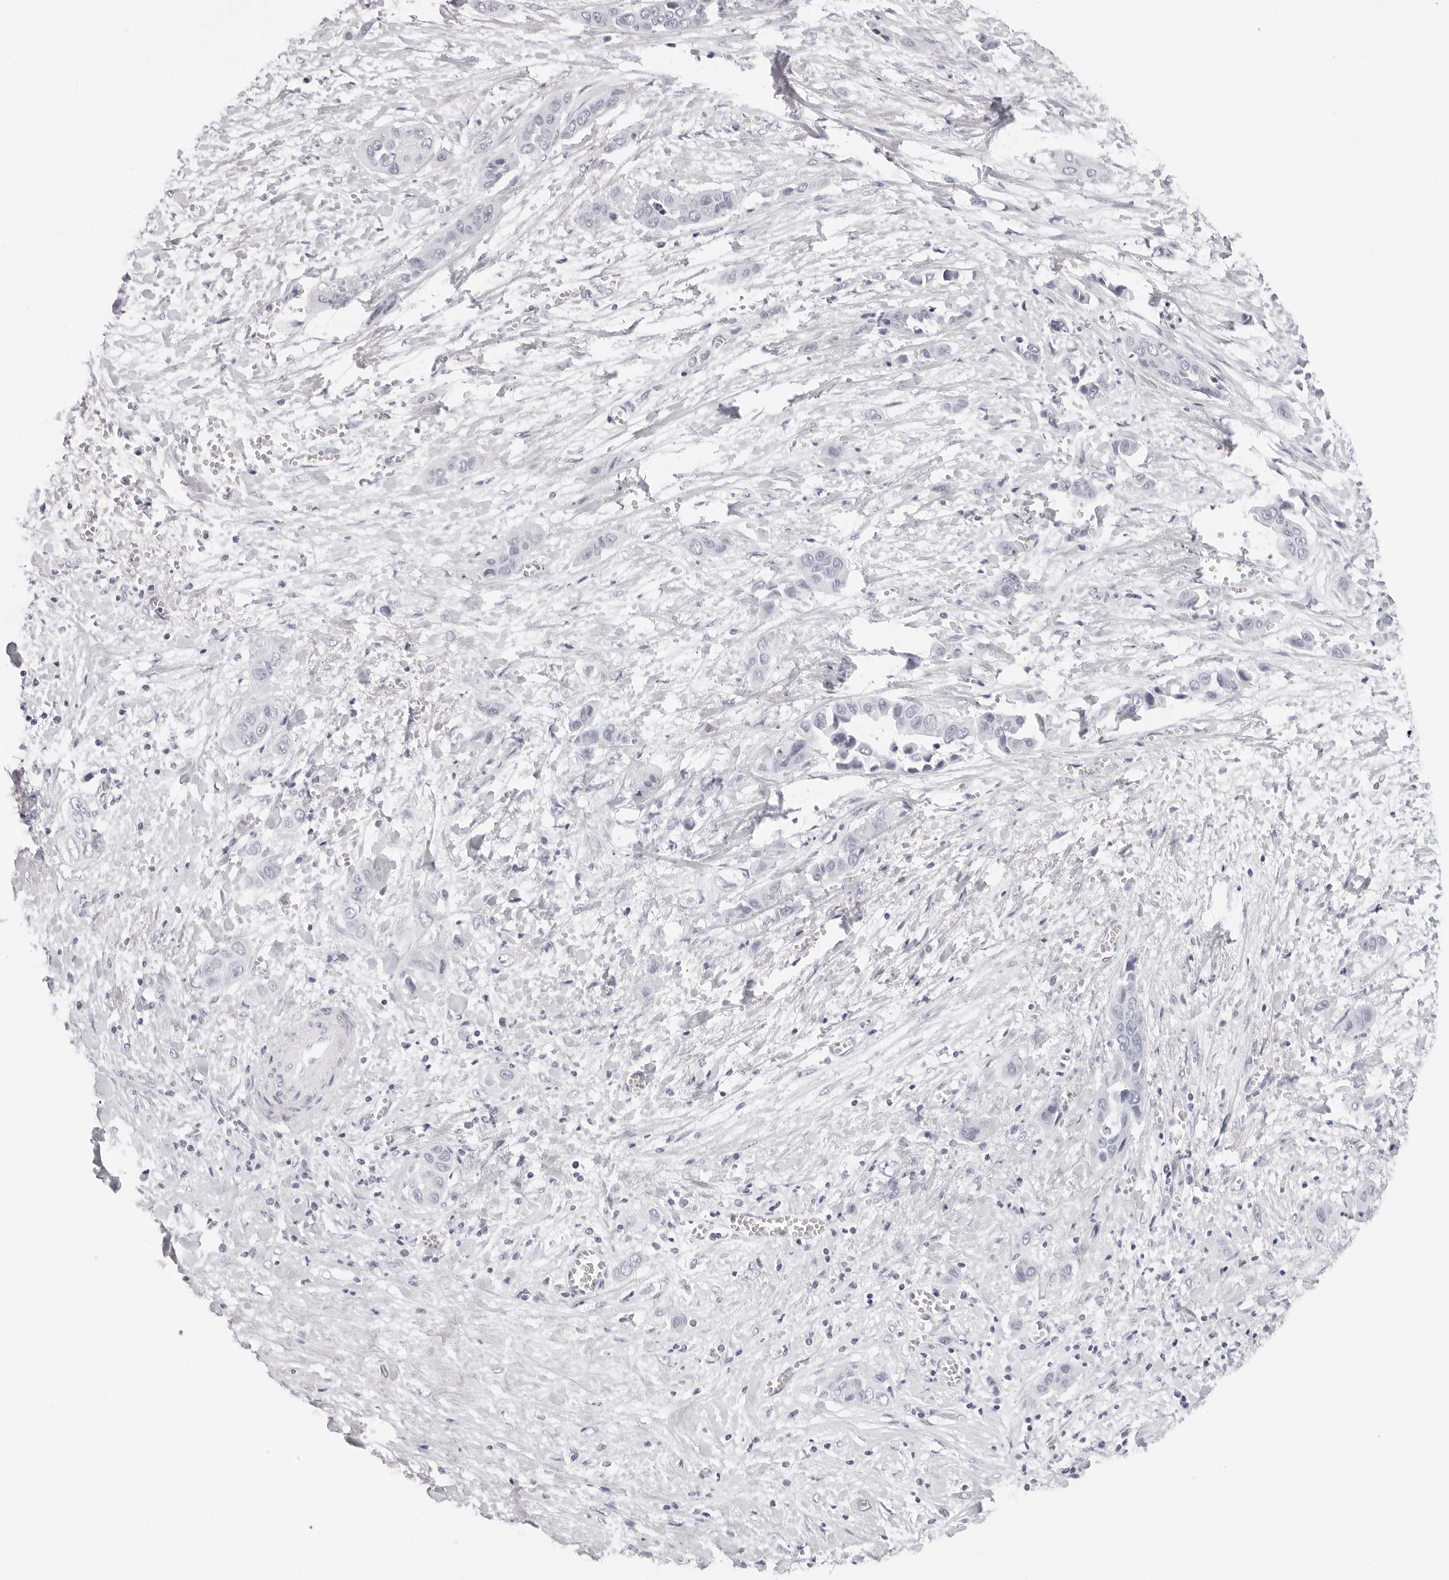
{"staining": {"intensity": "negative", "quantity": "none", "location": "none"}, "tissue": "liver cancer", "cell_type": "Tumor cells", "image_type": "cancer", "snomed": [{"axis": "morphology", "description": "Cholangiocarcinoma"}, {"axis": "topography", "description": "Liver"}], "caption": "Immunohistochemistry of human cholangiocarcinoma (liver) displays no expression in tumor cells.", "gene": "AGMAT", "patient": {"sex": "female", "age": 52}}